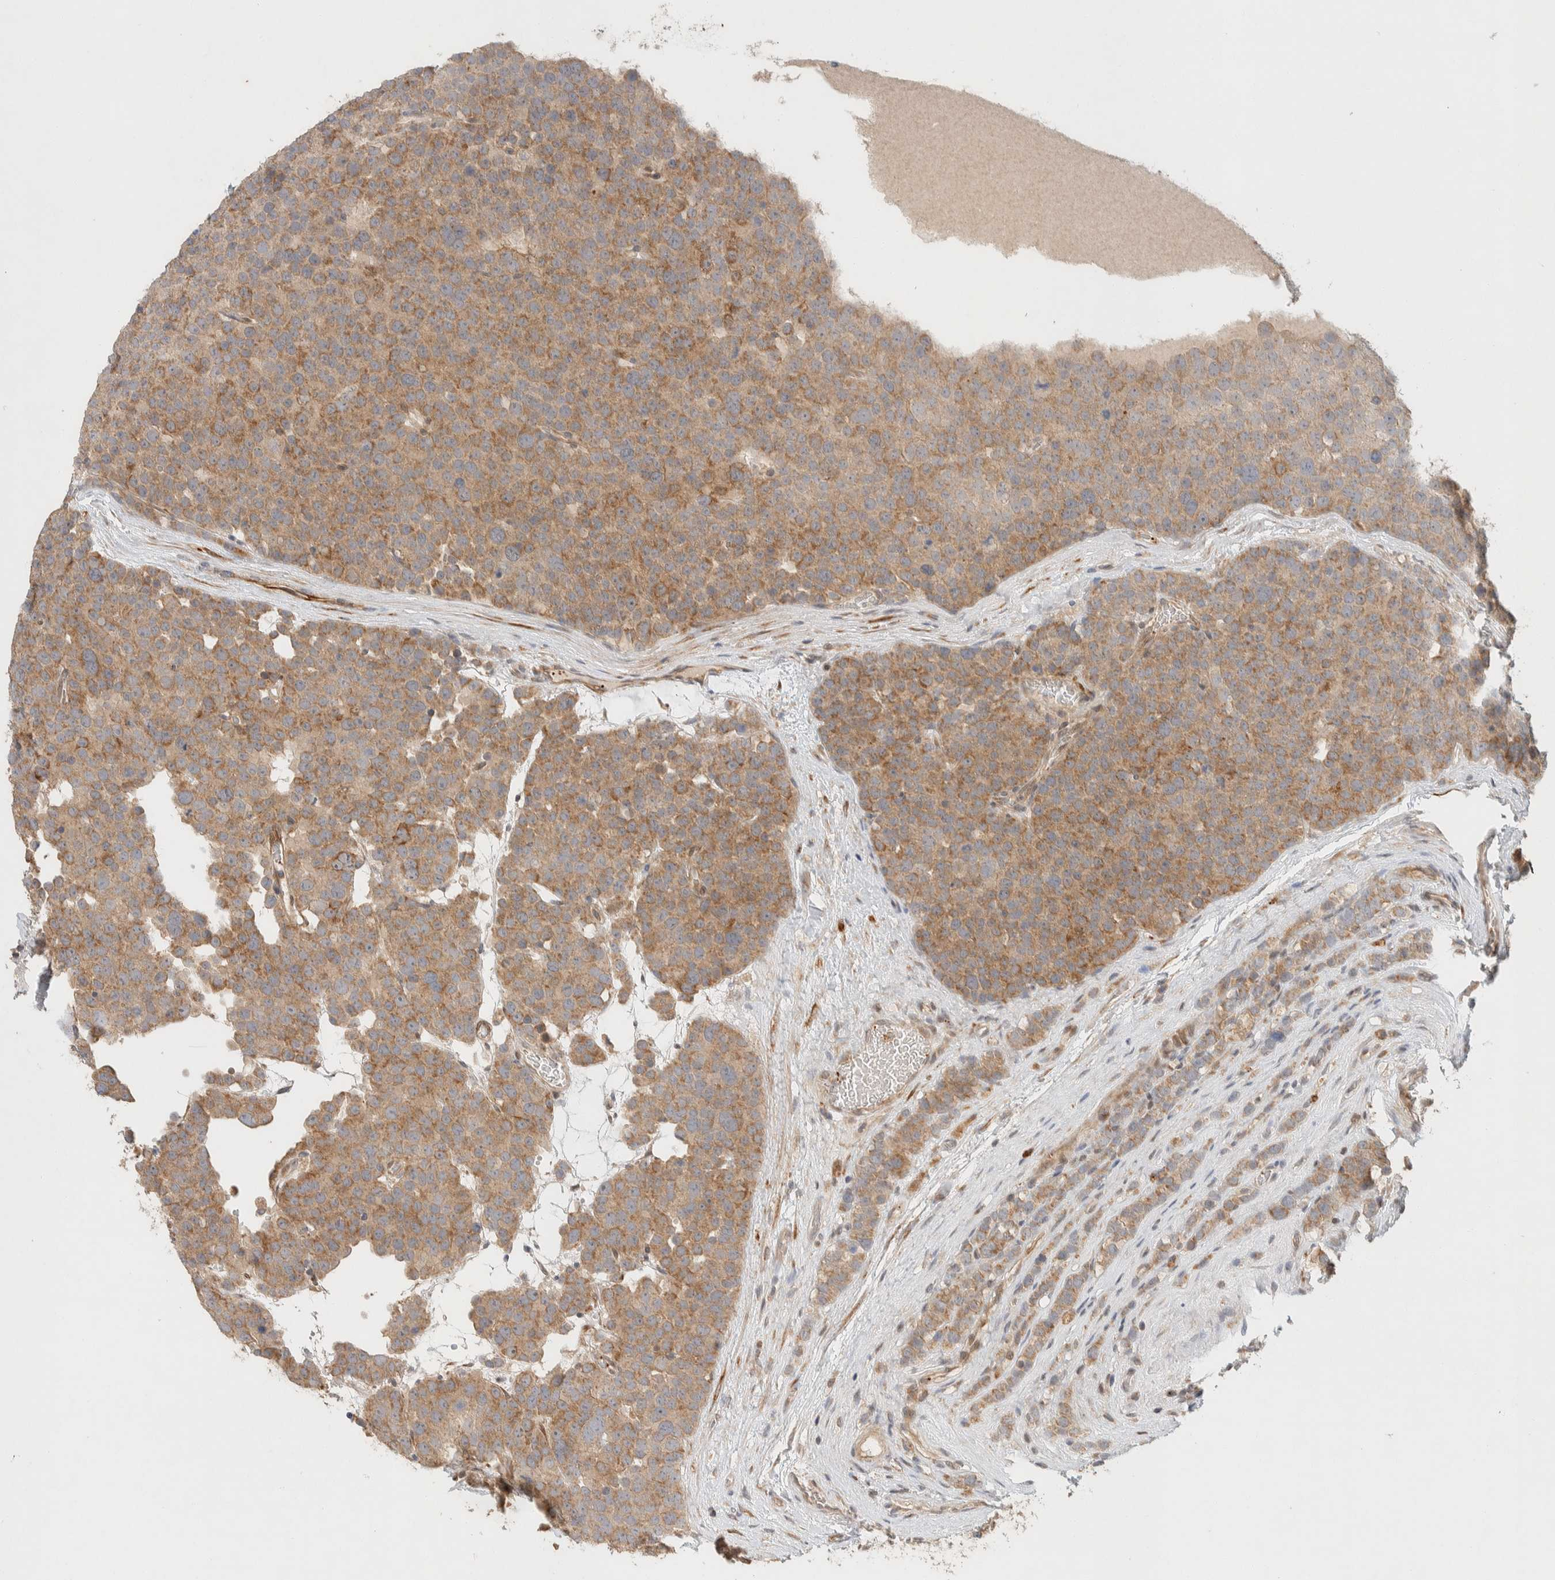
{"staining": {"intensity": "moderate", "quantity": ">75%", "location": "cytoplasmic/membranous"}, "tissue": "testis cancer", "cell_type": "Tumor cells", "image_type": "cancer", "snomed": [{"axis": "morphology", "description": "Seminoma, NOS"}, {"axis": "topography", "description": "Testis"}], "caption": "Protein expression by immunohistochemistry demonstrates moderate cytoplasmic/membranous expression in approximately >75% of tumor cells in testis cancer.", "gene": "KIF9", "patient": {"sex": "male", "age": 71}}